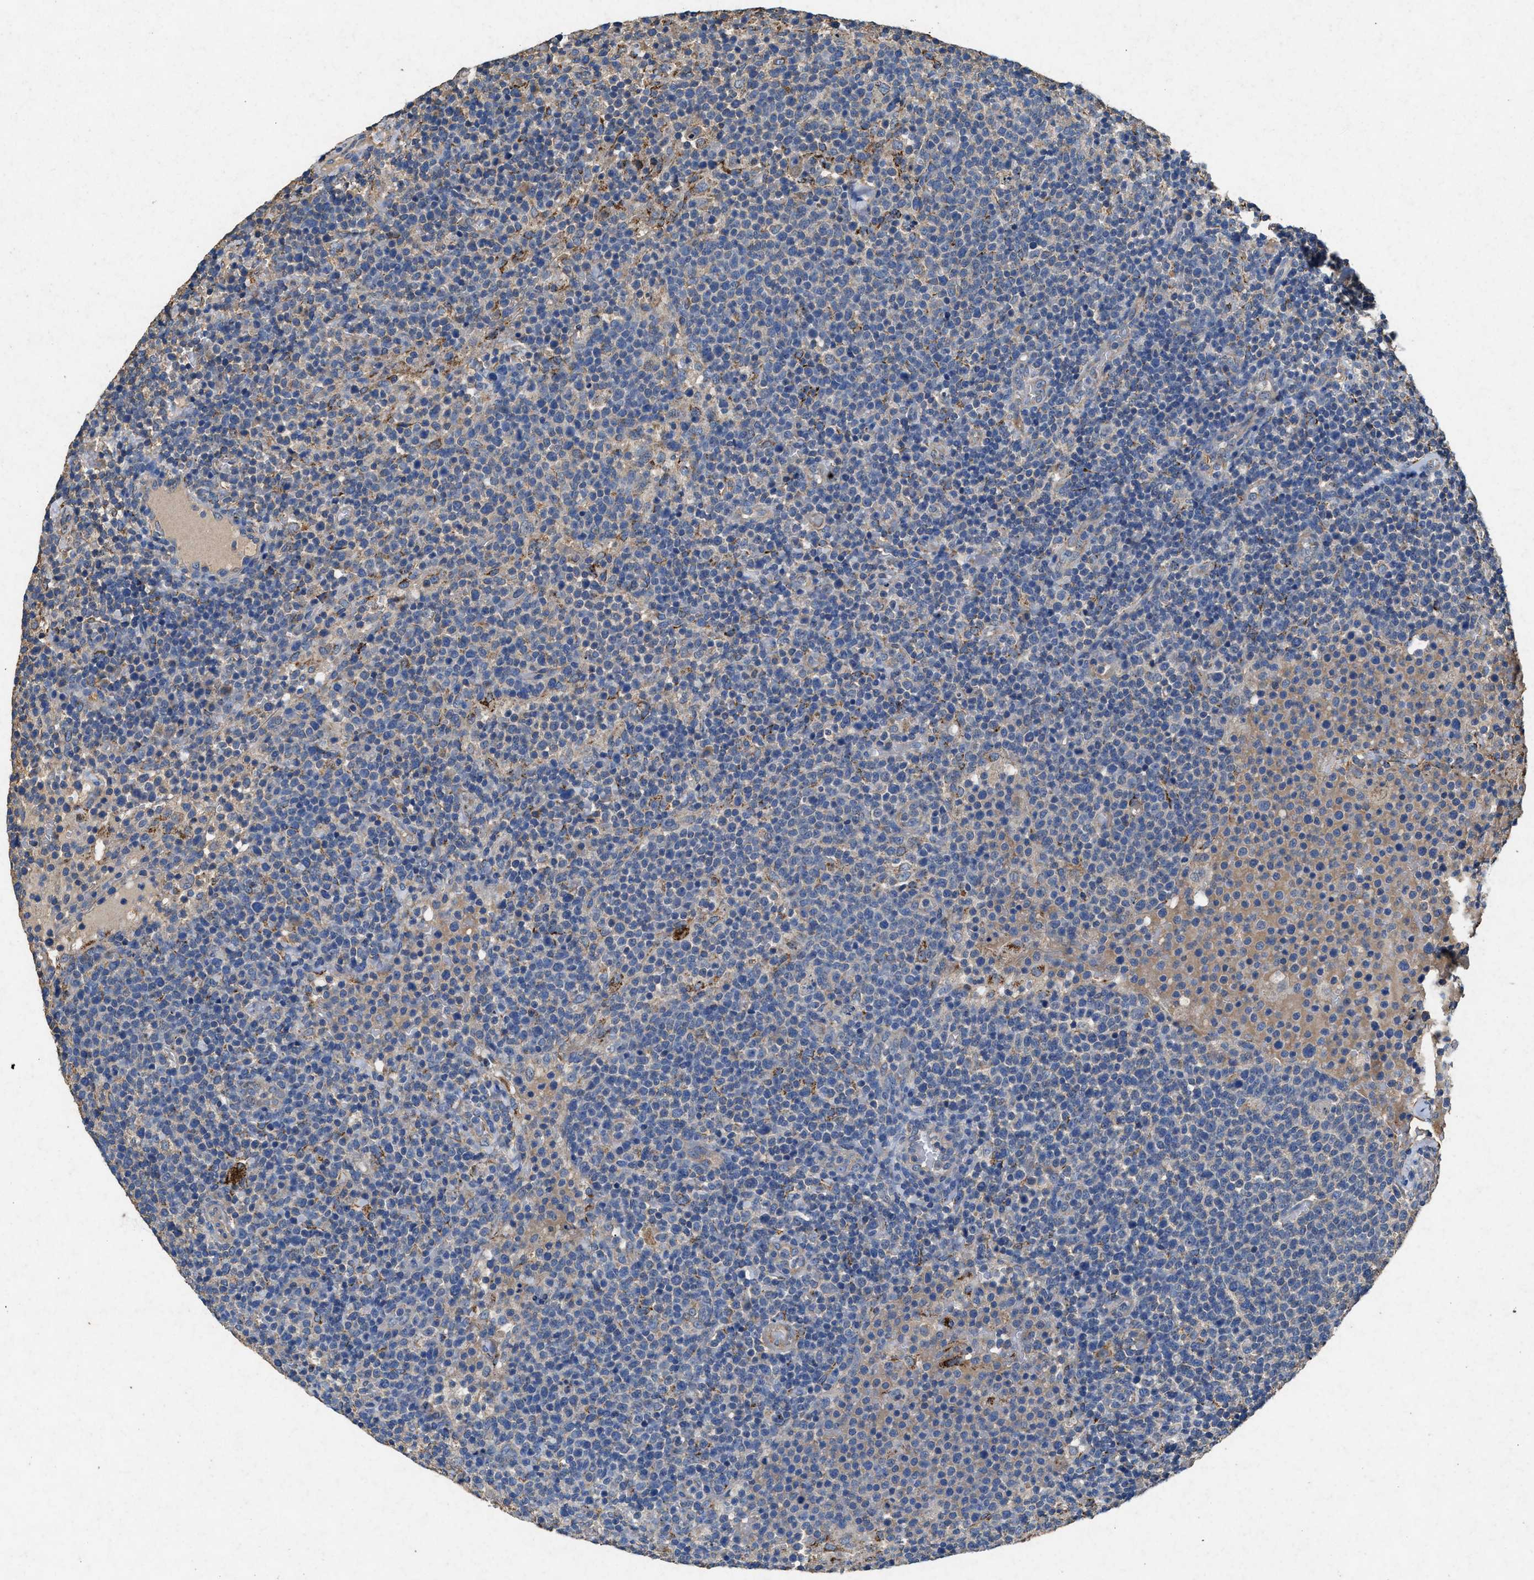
{"staining": {"intensity": "weak", "quantity": "<25%", "location": "cytoplasmic/membranous"}, "tissue": "lymphoma", "cell_type": "Tumor cells", "image_type": "cancer", "snomed": [{"axis": "morphology", "description": "Malignant lymphoma, non-Hodgkin's type, High grade"}, {"axis": "topography", "description": "Lymph node"}], "caption": "This micrograph is of lymphoma stained with immunohistochemistry to label a protein in brown with the nuclei are counter-stained blue. There is no positivity in tumor cells.", "gene": "CDK15", "patient": {"sex": "male", "age": 61}}